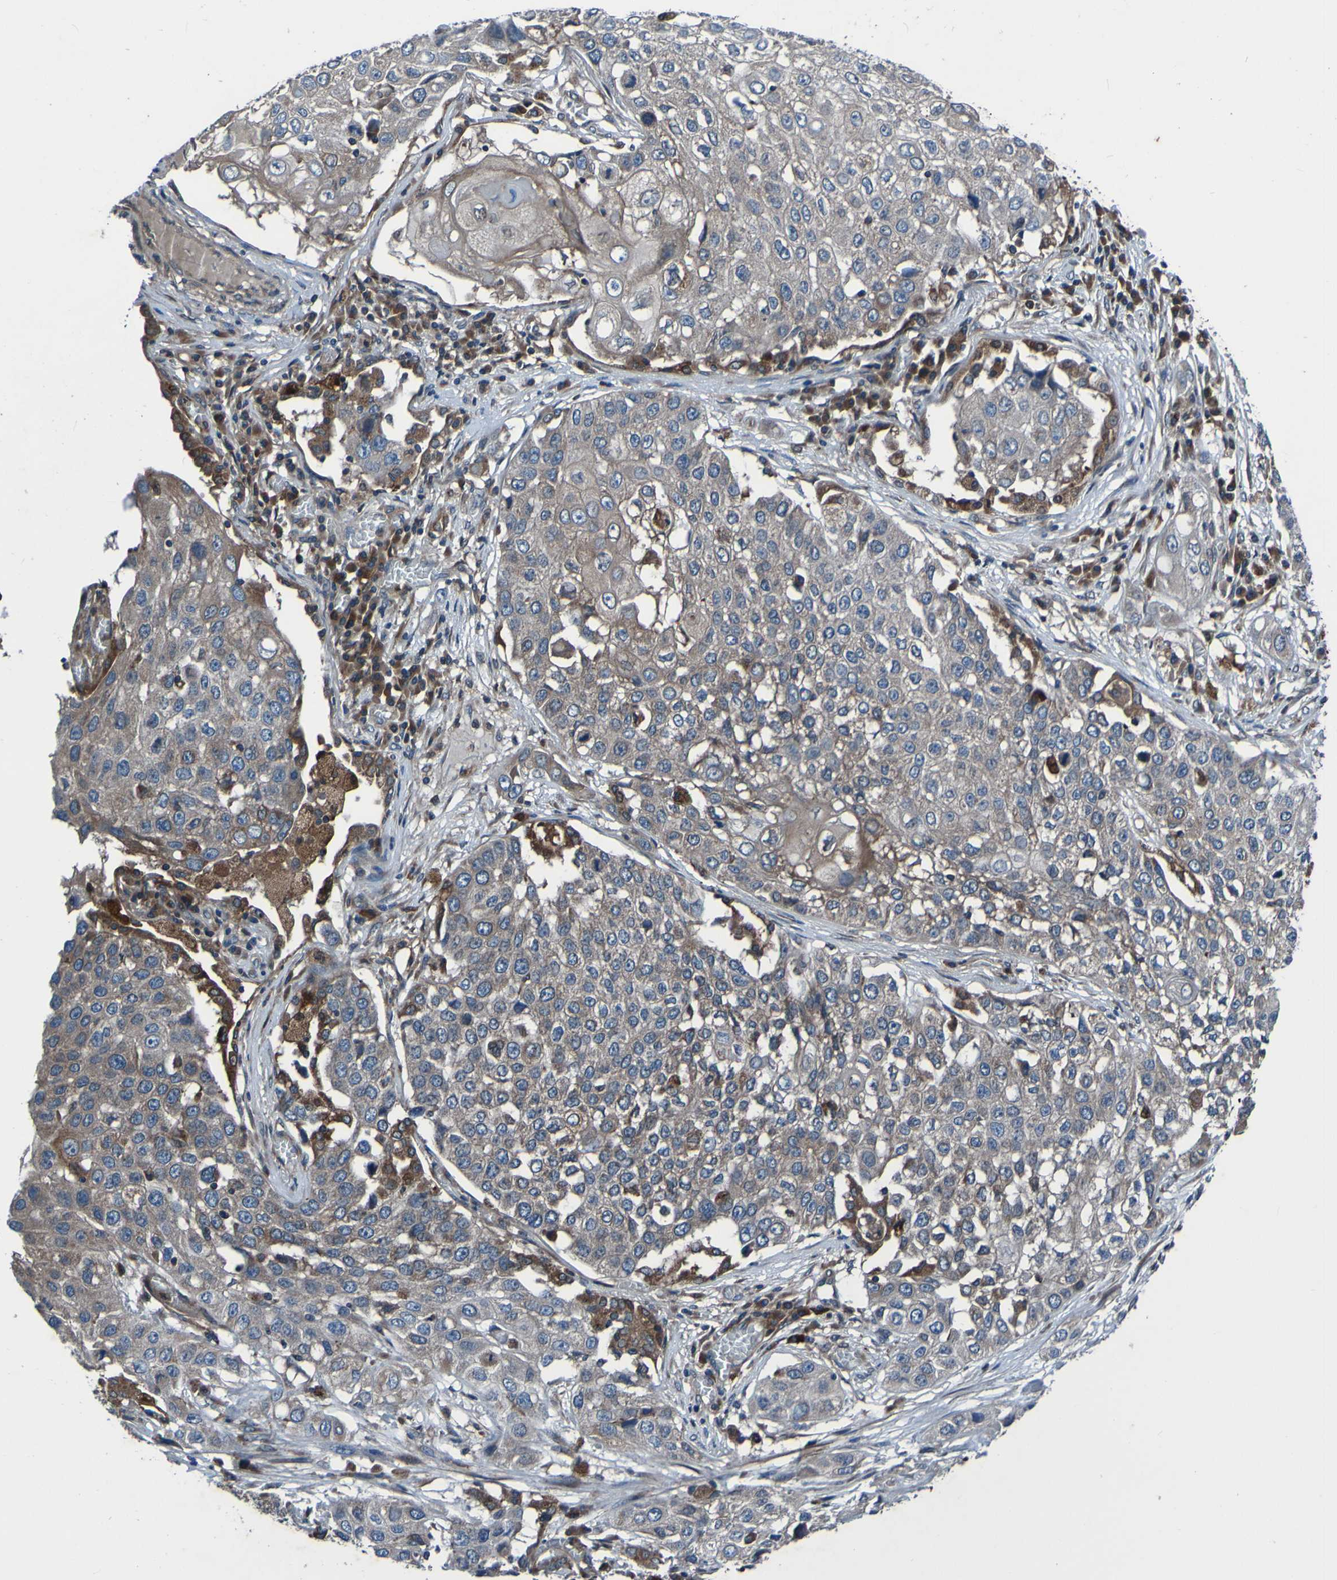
{"staining": {"intensity": "moderate", "quantity": ">75%", "location": "cytoplasmic/membranous"}, "tissue": "lung cancer", "cell_type": "Tumor cells", "image_type": "cancer", "snomed": [{"axis": "morphology", "description": "Squamous cell carcinoma, NOS"}, {"axis": "topography", "description": "Lung"}], "caption": "High-magnification brightfield microscopy of lung cancer (squamous cell carcinoma) stained with DAB (3,3'-diaminobenzidine) (brown) and counterstained with hematoxylin (blue). tumor cells exhibit moderate cytoplasmic/membranous expression is seen in about>75% of cells. Nuclei are stained in blue.", "gene": "RAB5B", "patient": {"sex": "male", "age": 71}}